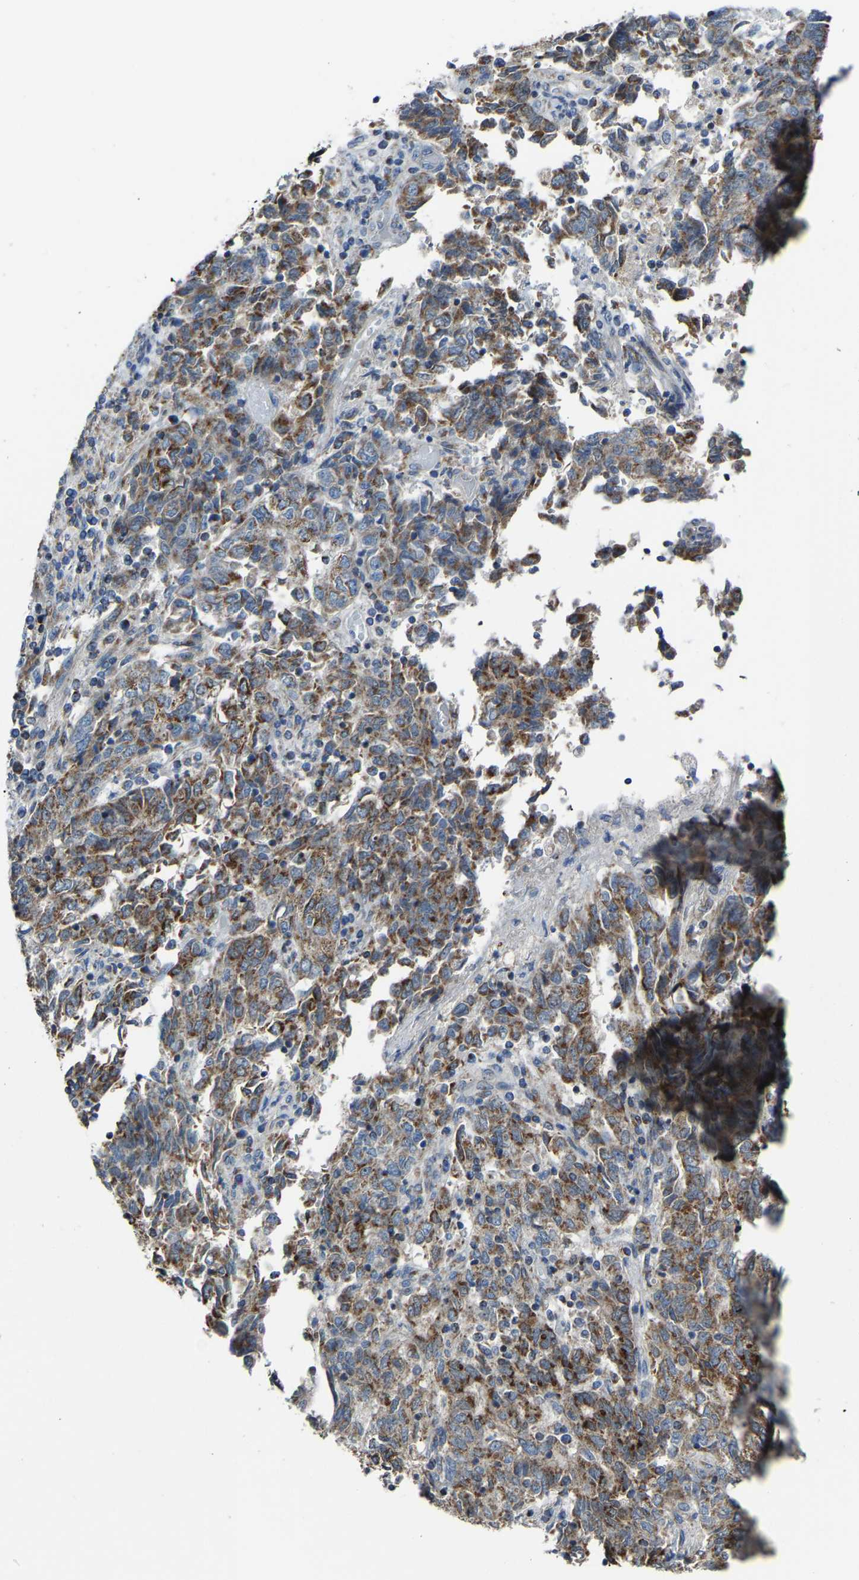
{"staining": {"intensity": "moderate", "quantity": ">75%", "location": "cytoplasmic/membranous"}, "tissue": "endometrial cancer", "cell_type": "Tumor cells", "image_type": "cancer", "snomed": [{"axis": "morphology", "description": "Adenocarcinoma, NOS"}, {"axis": "topography", "description": "Endometrium"}], "caption": "Protein staining demonstrates moderate cytoplasmic/membranous staining in approximately >75% of tumor cells in endometrial cancer (adenocarcinoma).", "gene": "CANT1", "patient": {"sex": "female", "age": 80}}